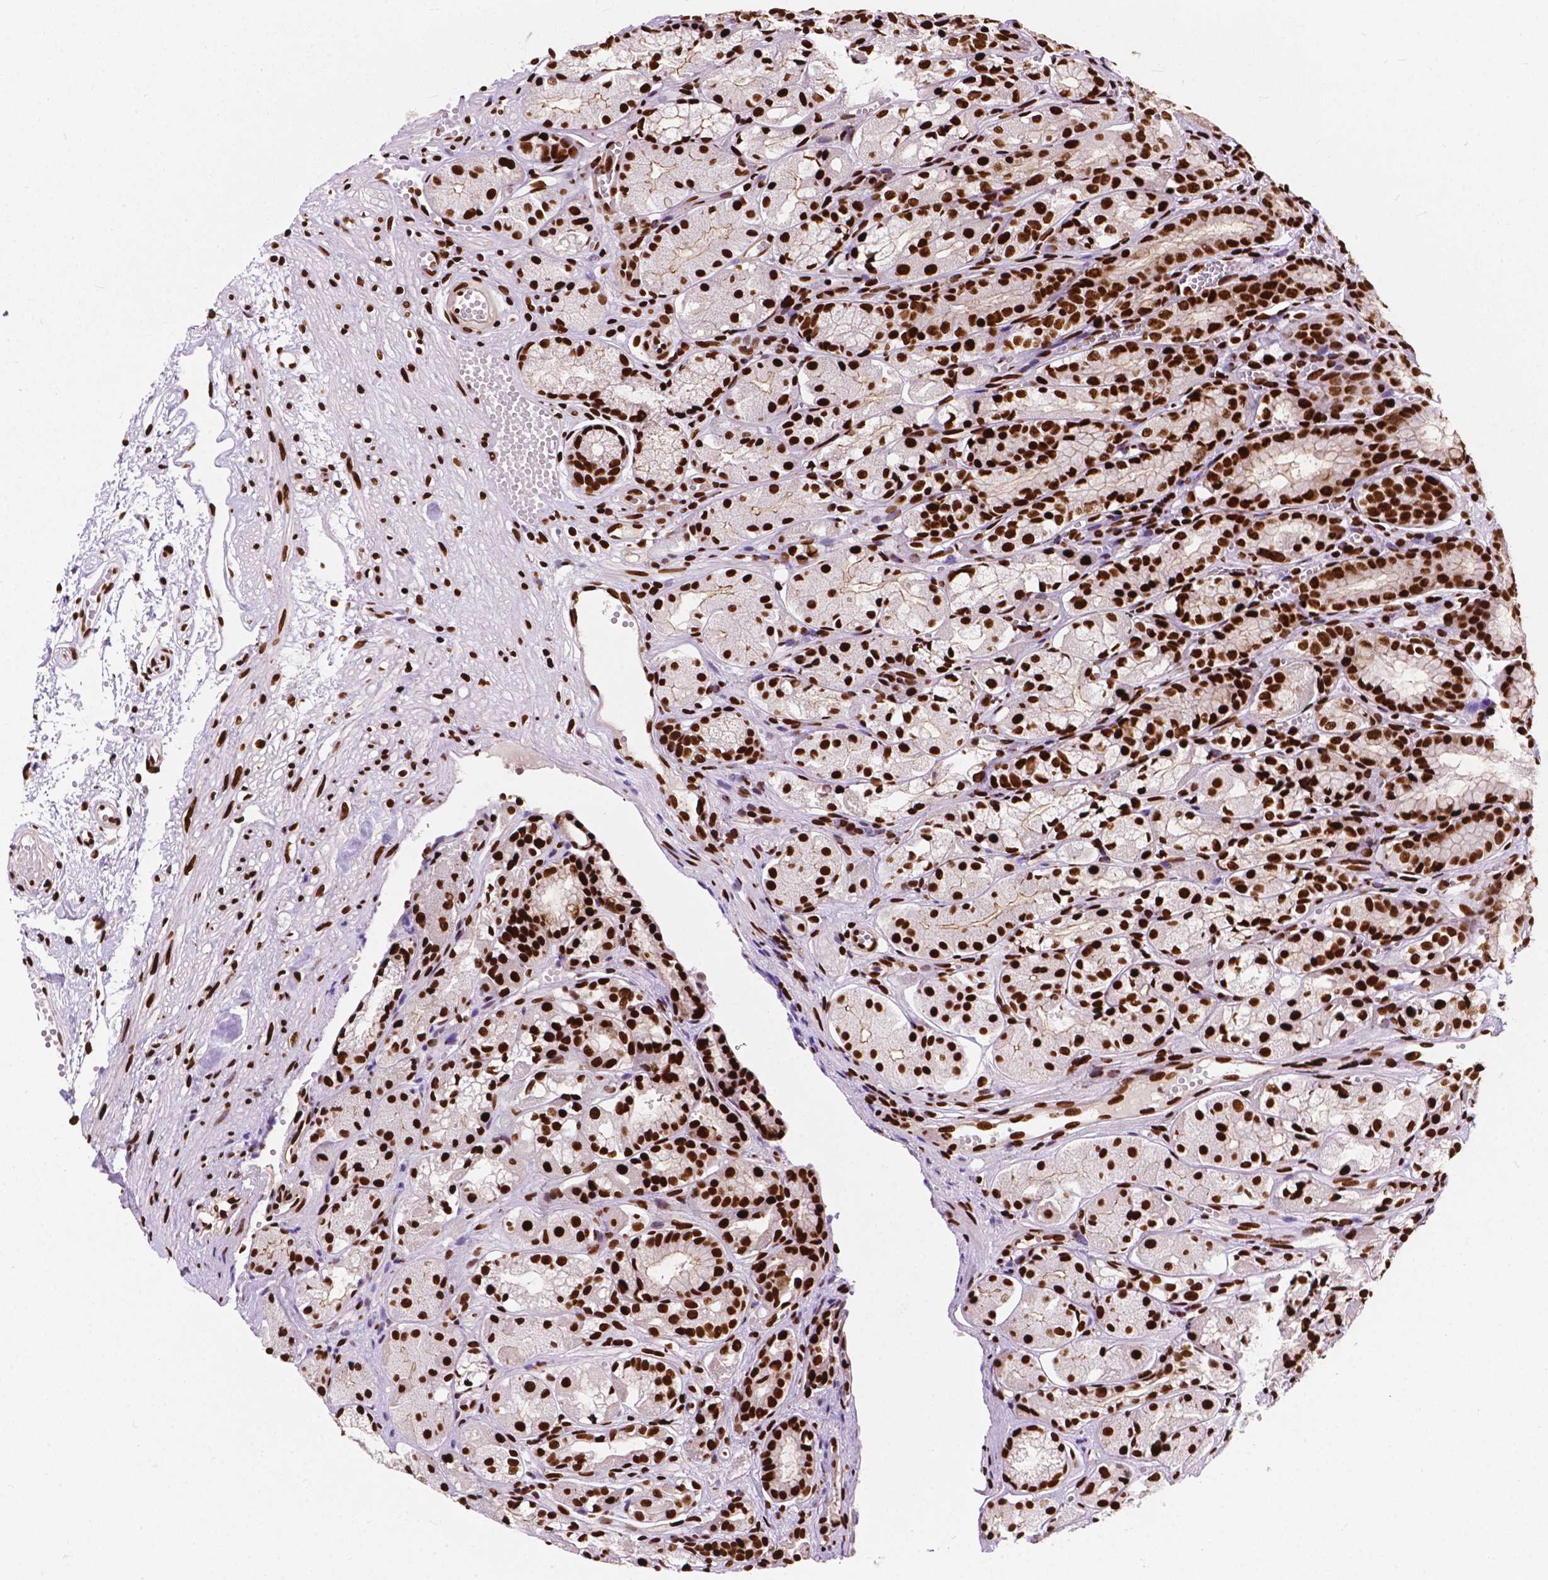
{"staining": {"intensity": "strong", "quantity": ">75%", "location": "nuclear"}, "tissue": "stomach", "cell_type": "Glandular cells", "image_type": "normal", "snomed": [{"axis": "morphology", "description": "Normal tissue, NOS"}, {"axis": "topography", "description": "Stomach"}], "caption": "Stomach stained with a brown dye displays strong nuclear positive staining in approximately >75% of glandular cells.", "gene": "SMIM5", "patient": {"sex": "male", "age": 70}}